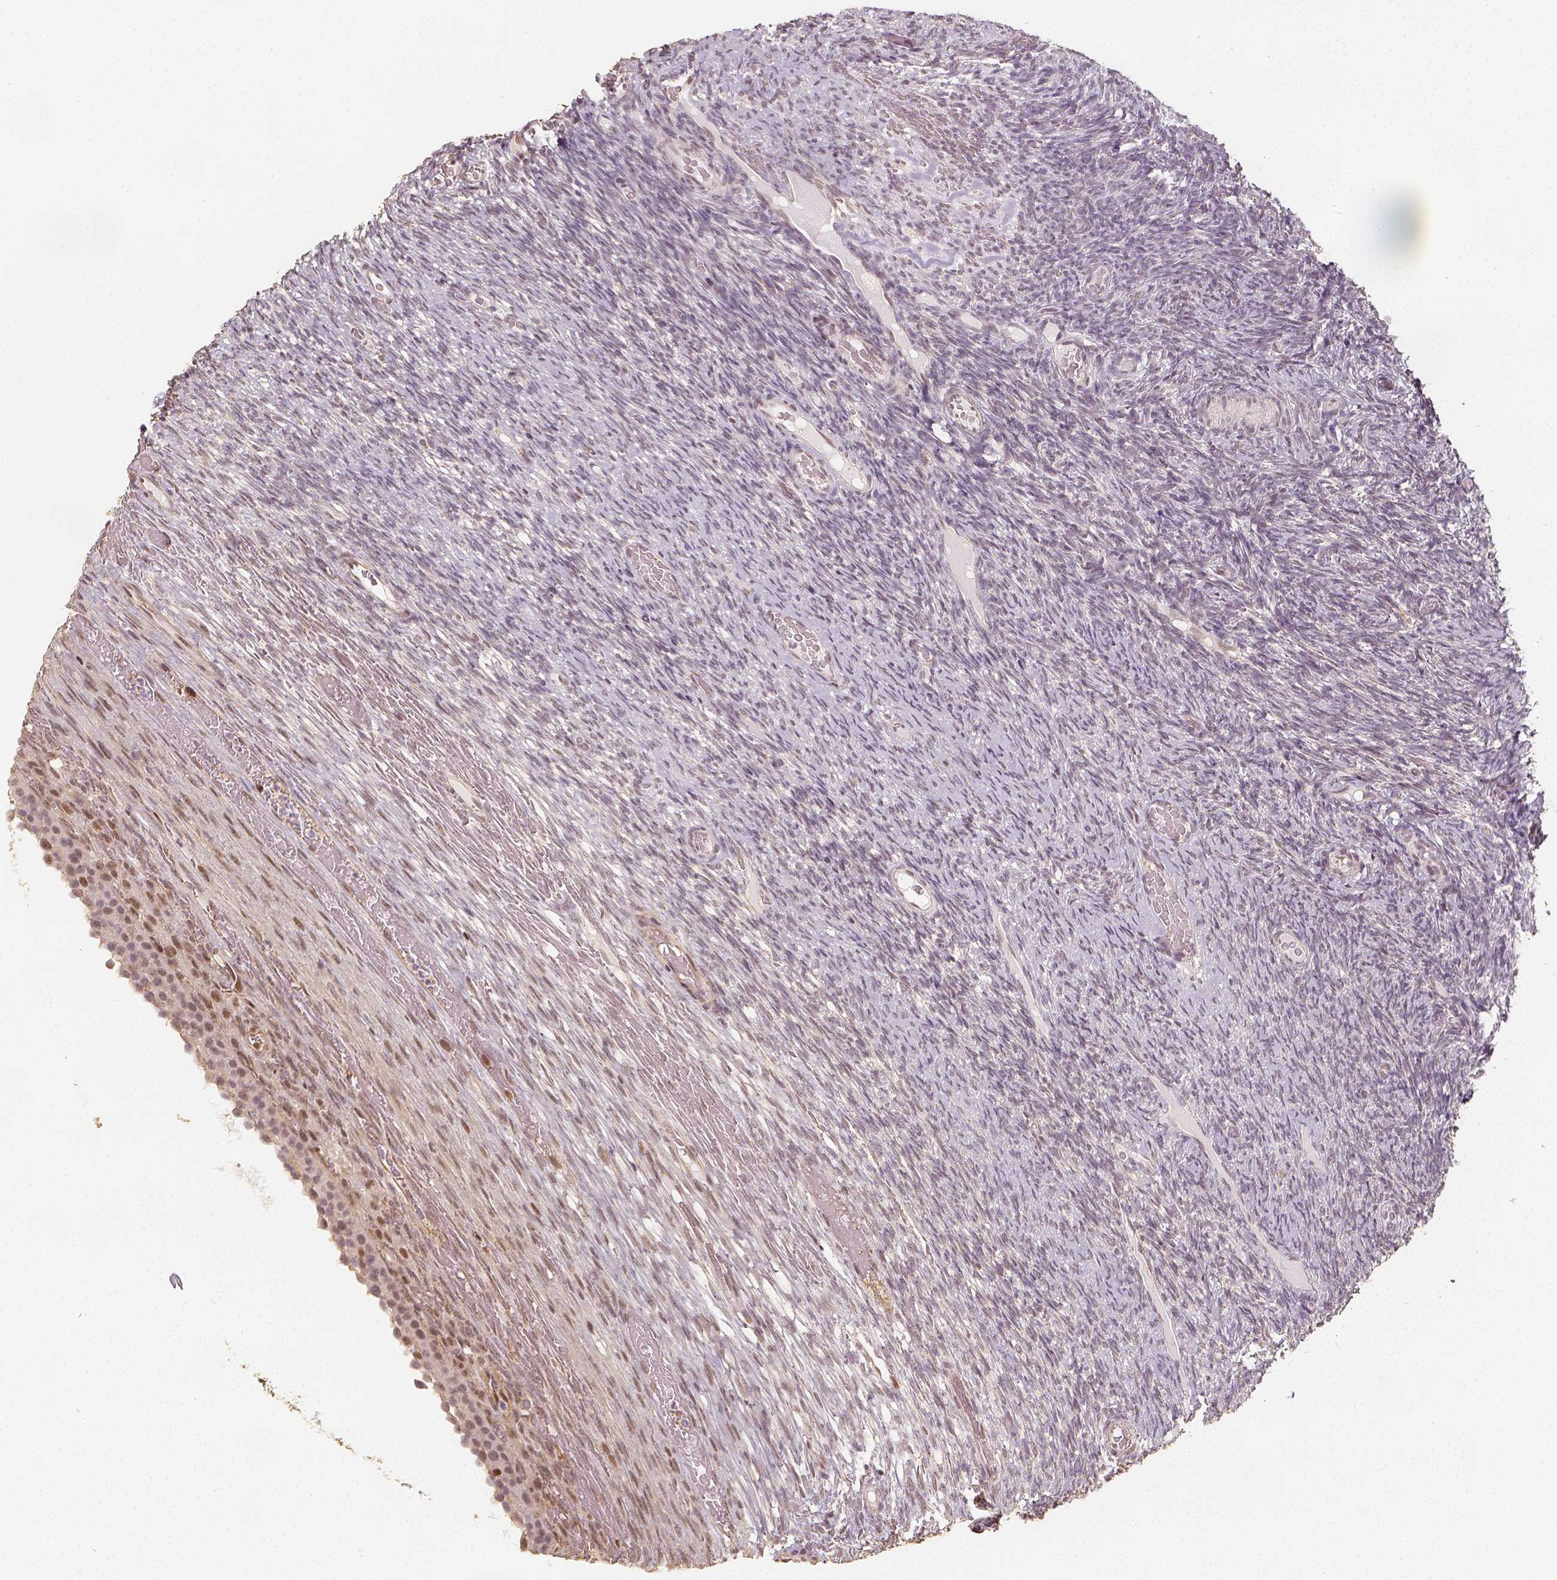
{"staining": {"intensity": "weak", "quantity": "<25%", "location": "nuclear"}, "tissue": "ovary", "cell_type": "Ovarian stroma cells", "image_type": "normal", "snomed": [{"axis": "morphology", "description": "Normal tissue, NOS"}, {"axis": "topography", "description": "Ovary"}], "caption": "Immunohistochemistry photomicrograph of unremarkable ovary: ovary stained with DAB (3,3'-diaminobenzidine) demonstrates no significant protein positivity in ovarian stroma cells. (Brightfield microscopy of DAB (3,3'-diaminobenzidine) IHC at high magnification).", "gene": "HDAC1", "patient": {"sex": "female", "age": 34}}